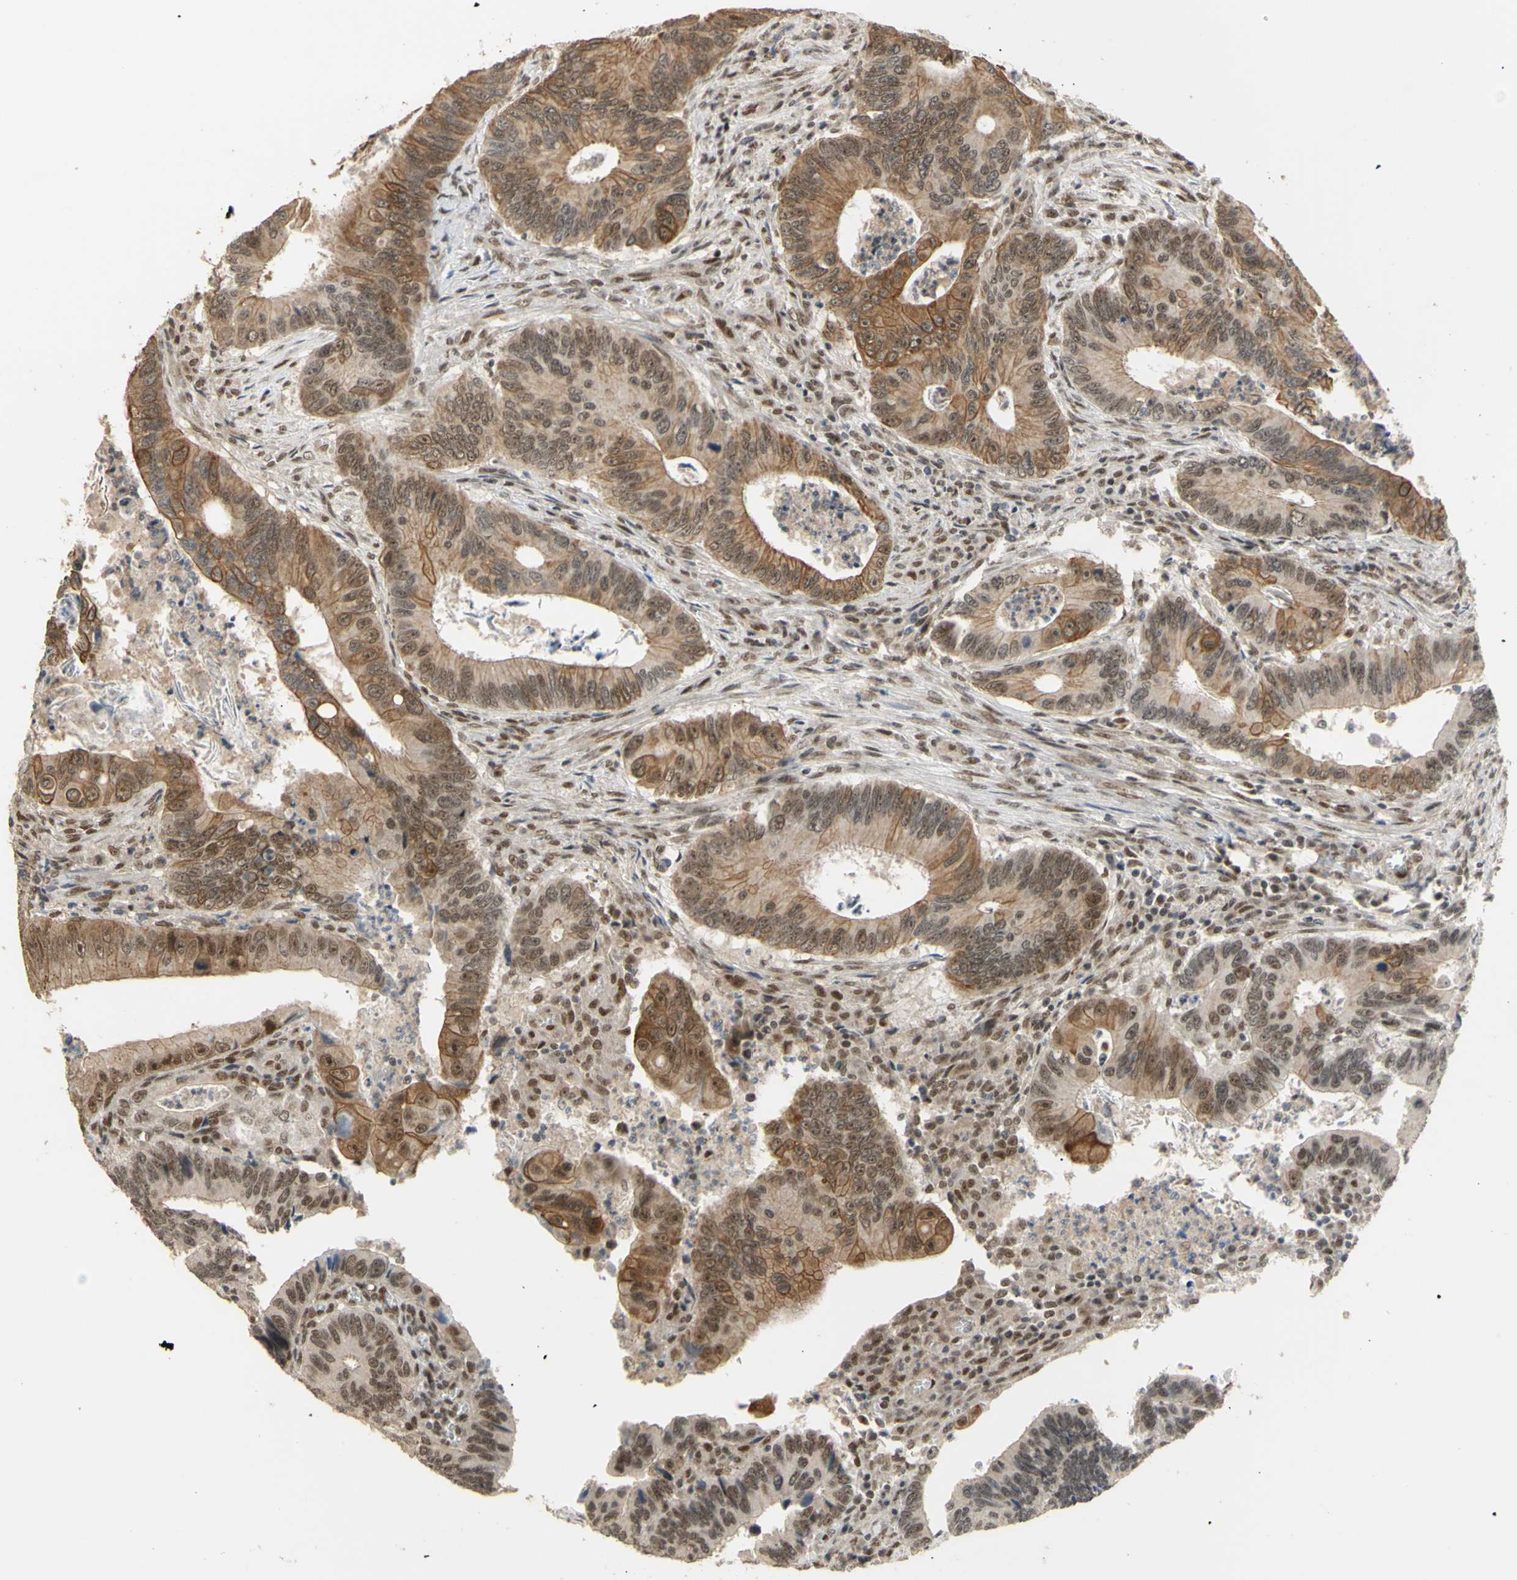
{"staining": {"intensity": "moderate", "quantity": ">75%", "location": "cytoplasmic/membranous,nuclear"}, "tissue": "colorectal cancer", "cell_type": "Tumor cells", "image_type": "cancer", "snomed": [{"axis": "morphology", "description": "Inflammation, NOS"}, {"axis": "morphology", "description": "Adenocarcinoma, NOS"}, {"axis": "topography", "description": "Colon"}], "caption": "An immunohistochemistry image of tumor tissue is shown. Protein staining in brown highlights moderate cytoplasmic/membranous and nuclear positivity in colorectal cancer (adenocarcinoma) within tumor cells.", "gene": "GTF2E2", "patient": {"sex": "male", "age": 72}}